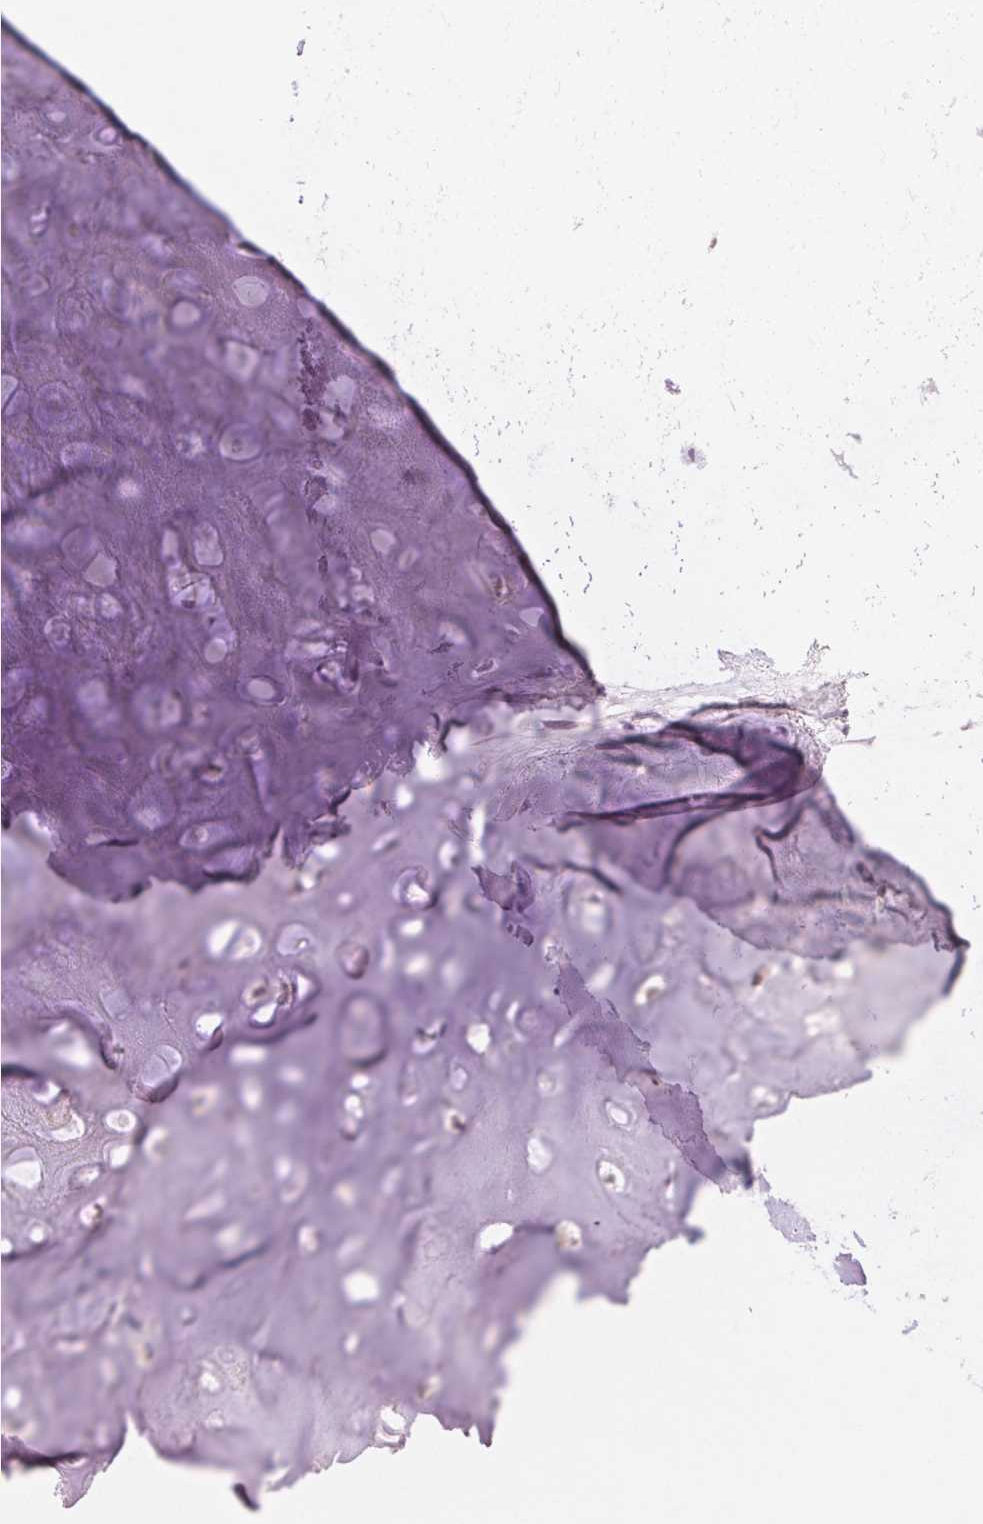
{"staining": {"intensity": "negative", "quantity": "none", "location": "none"}, "tissue": "adipose tissue", "cell_type": "Adipocytes", "image_type": "normal", "snomed": [{"axis": "morphology", "description": "Normal tissue, NOS"}, {"axis": "topography", "description": "Cartilage tissue"}], "caption": "The image reveals no staining of adipocytes in normal adipose tissue.", "gene": "DSG3", "patient": {"sex": "male", "age": 57}}